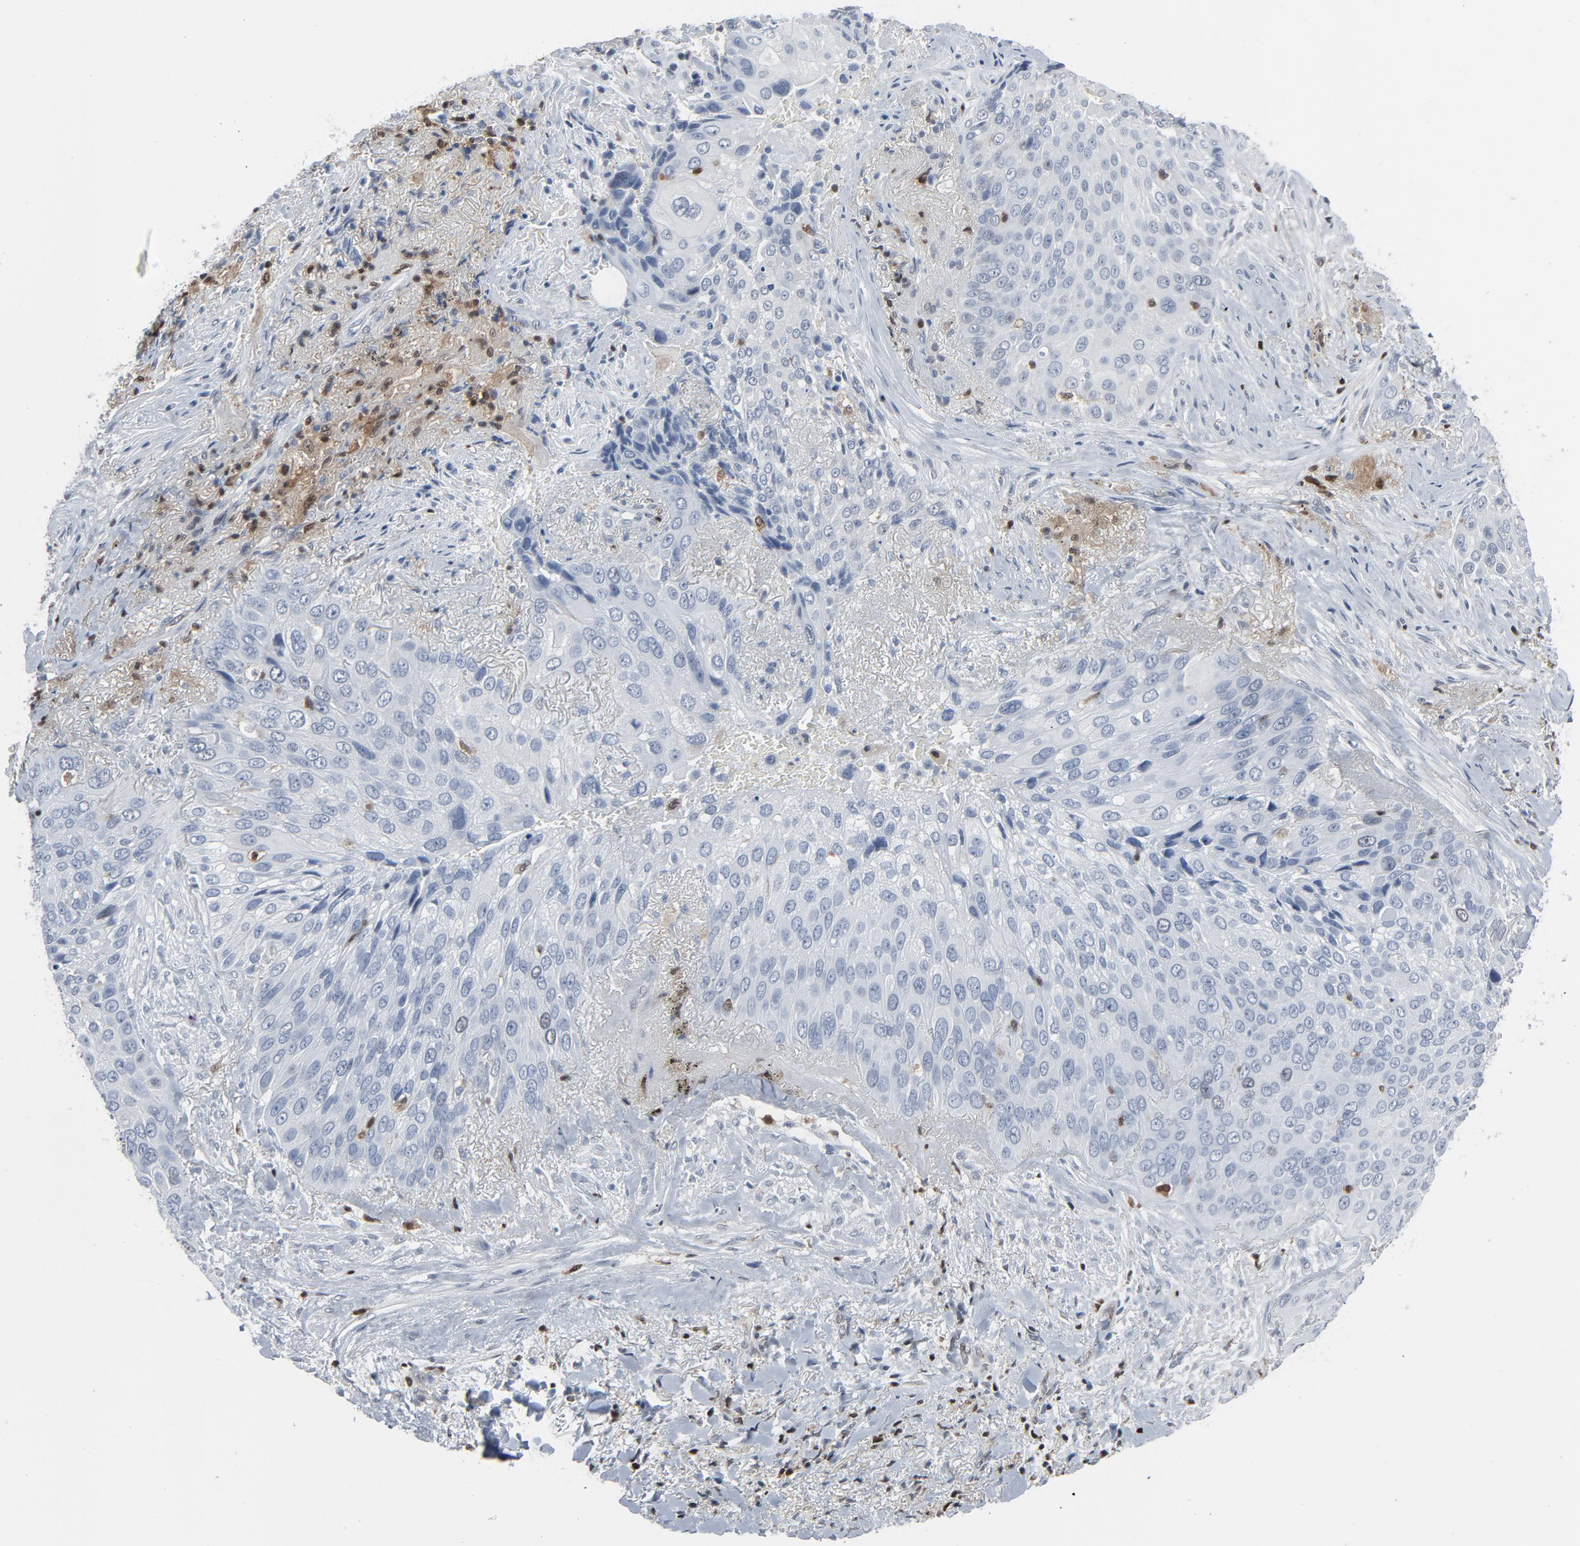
{"staining": {"intensity": "negative", "quantity": "none", "location": "none"}, "tissue": "lung cancer", "cell_type": "Tumor cells", "image_type": "cancer", "snomed": [{"axis": "morphology", "description": "Squamous cell carcinoma, NOS"}, {"axis": "topography", "description": "Lung"}], "caption": "There is no significant positivity in tumor cells of squamous cell carcinoma (lung).", "gene": "STAT5A", "patient": {"sex": "male", "age": 54}}